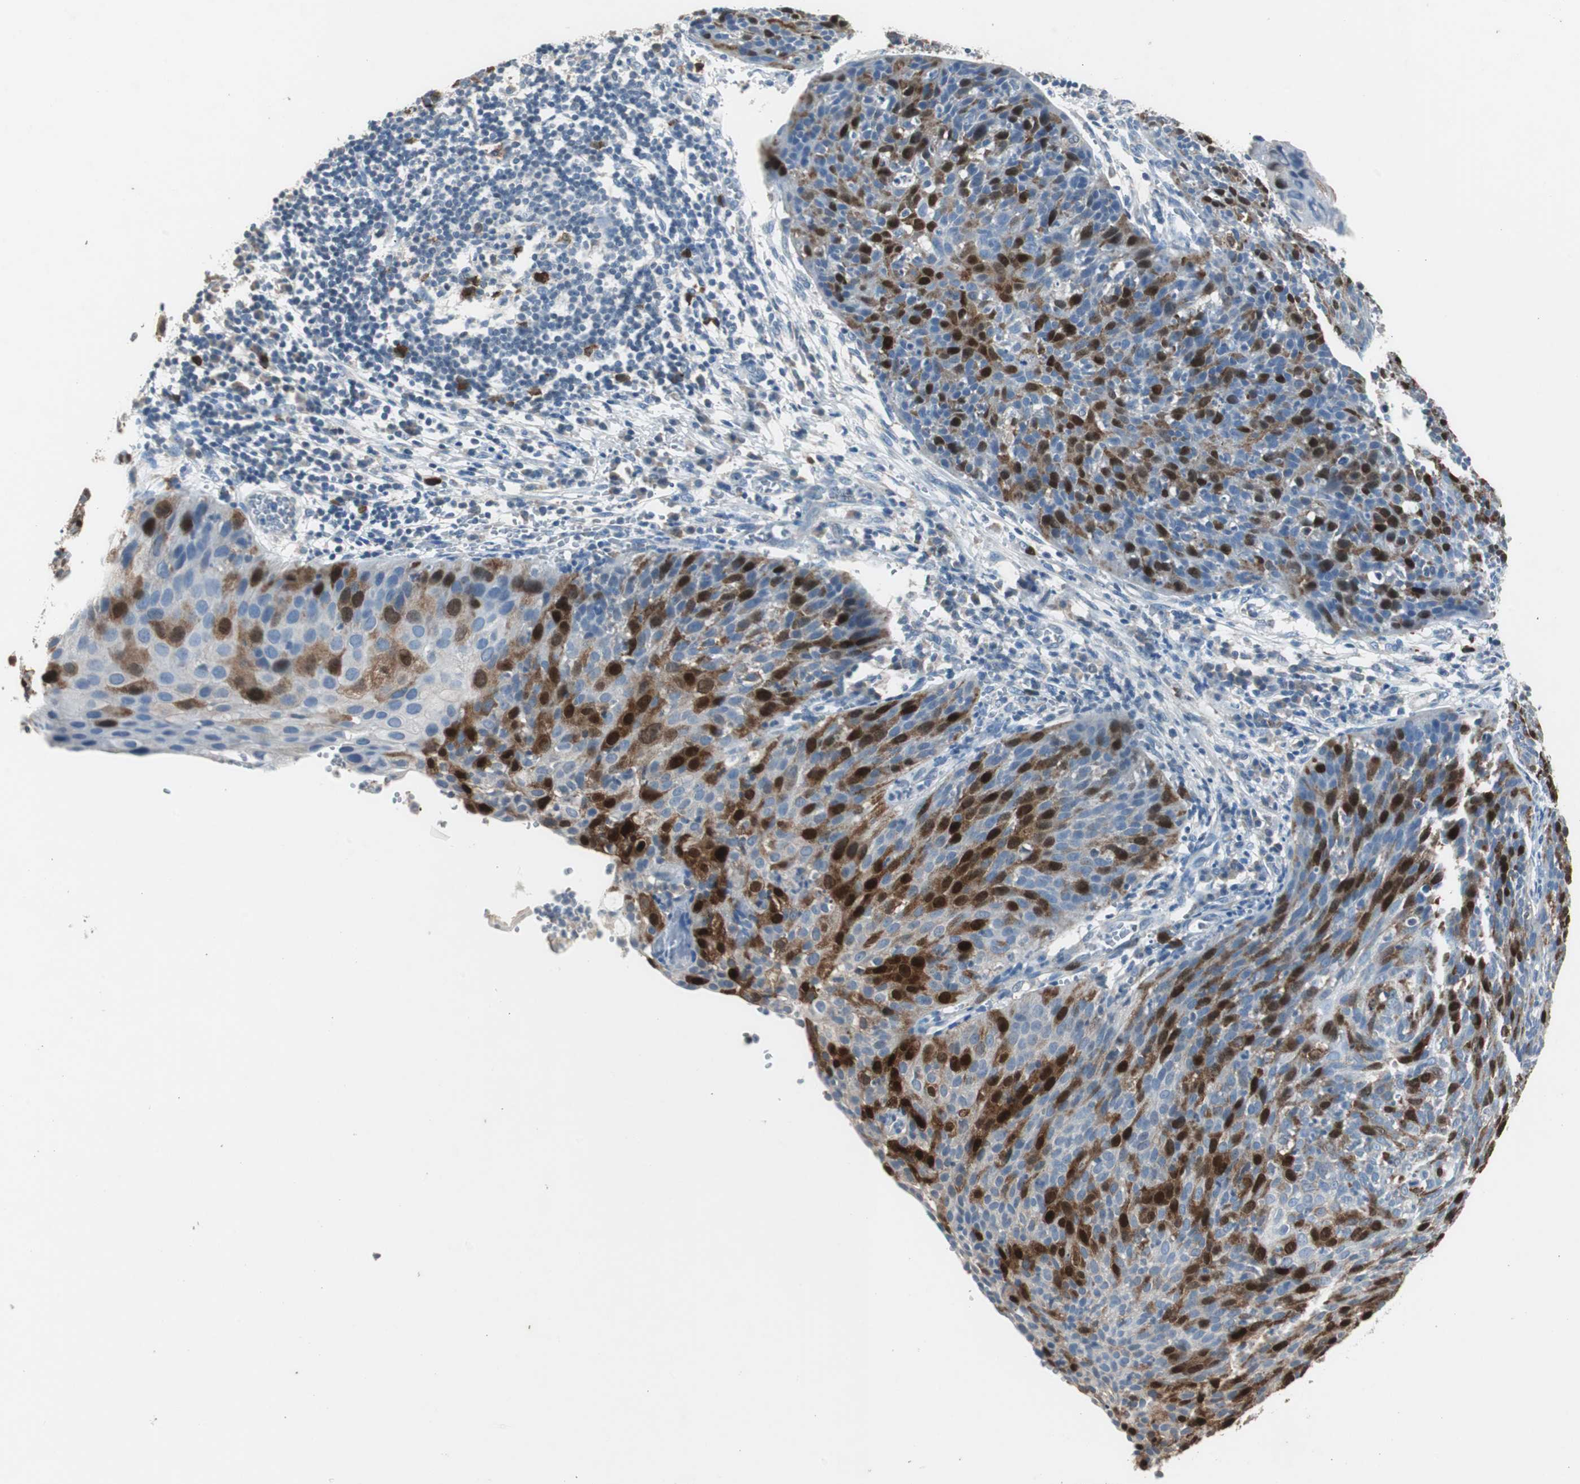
{"staining": {"intensity": "strong", "quantity": "25%-75%", "location": "cytoplasmic/membranous"}, "tissue": "cervical cancer", "cell_type": "Tumor cells", "image_type": "cancer", "snomed": [{"axis": "morphology", "description": "Squamous cell carcinoma, NOS"}, {"axis": "topography", "description": "Cervix"}], "caption": "Cervical cancer (squamous cell carcinoma) was stained to show a protein in brown. There is high levels of strong cytoplasmic/membranous expression in approximately 25%-75% of tumor cells. (brown staining indicates protein expression, while blue staining denotes nuclei).", "gene": "TK1", "patient": {"sex": "female", "age": 38}}